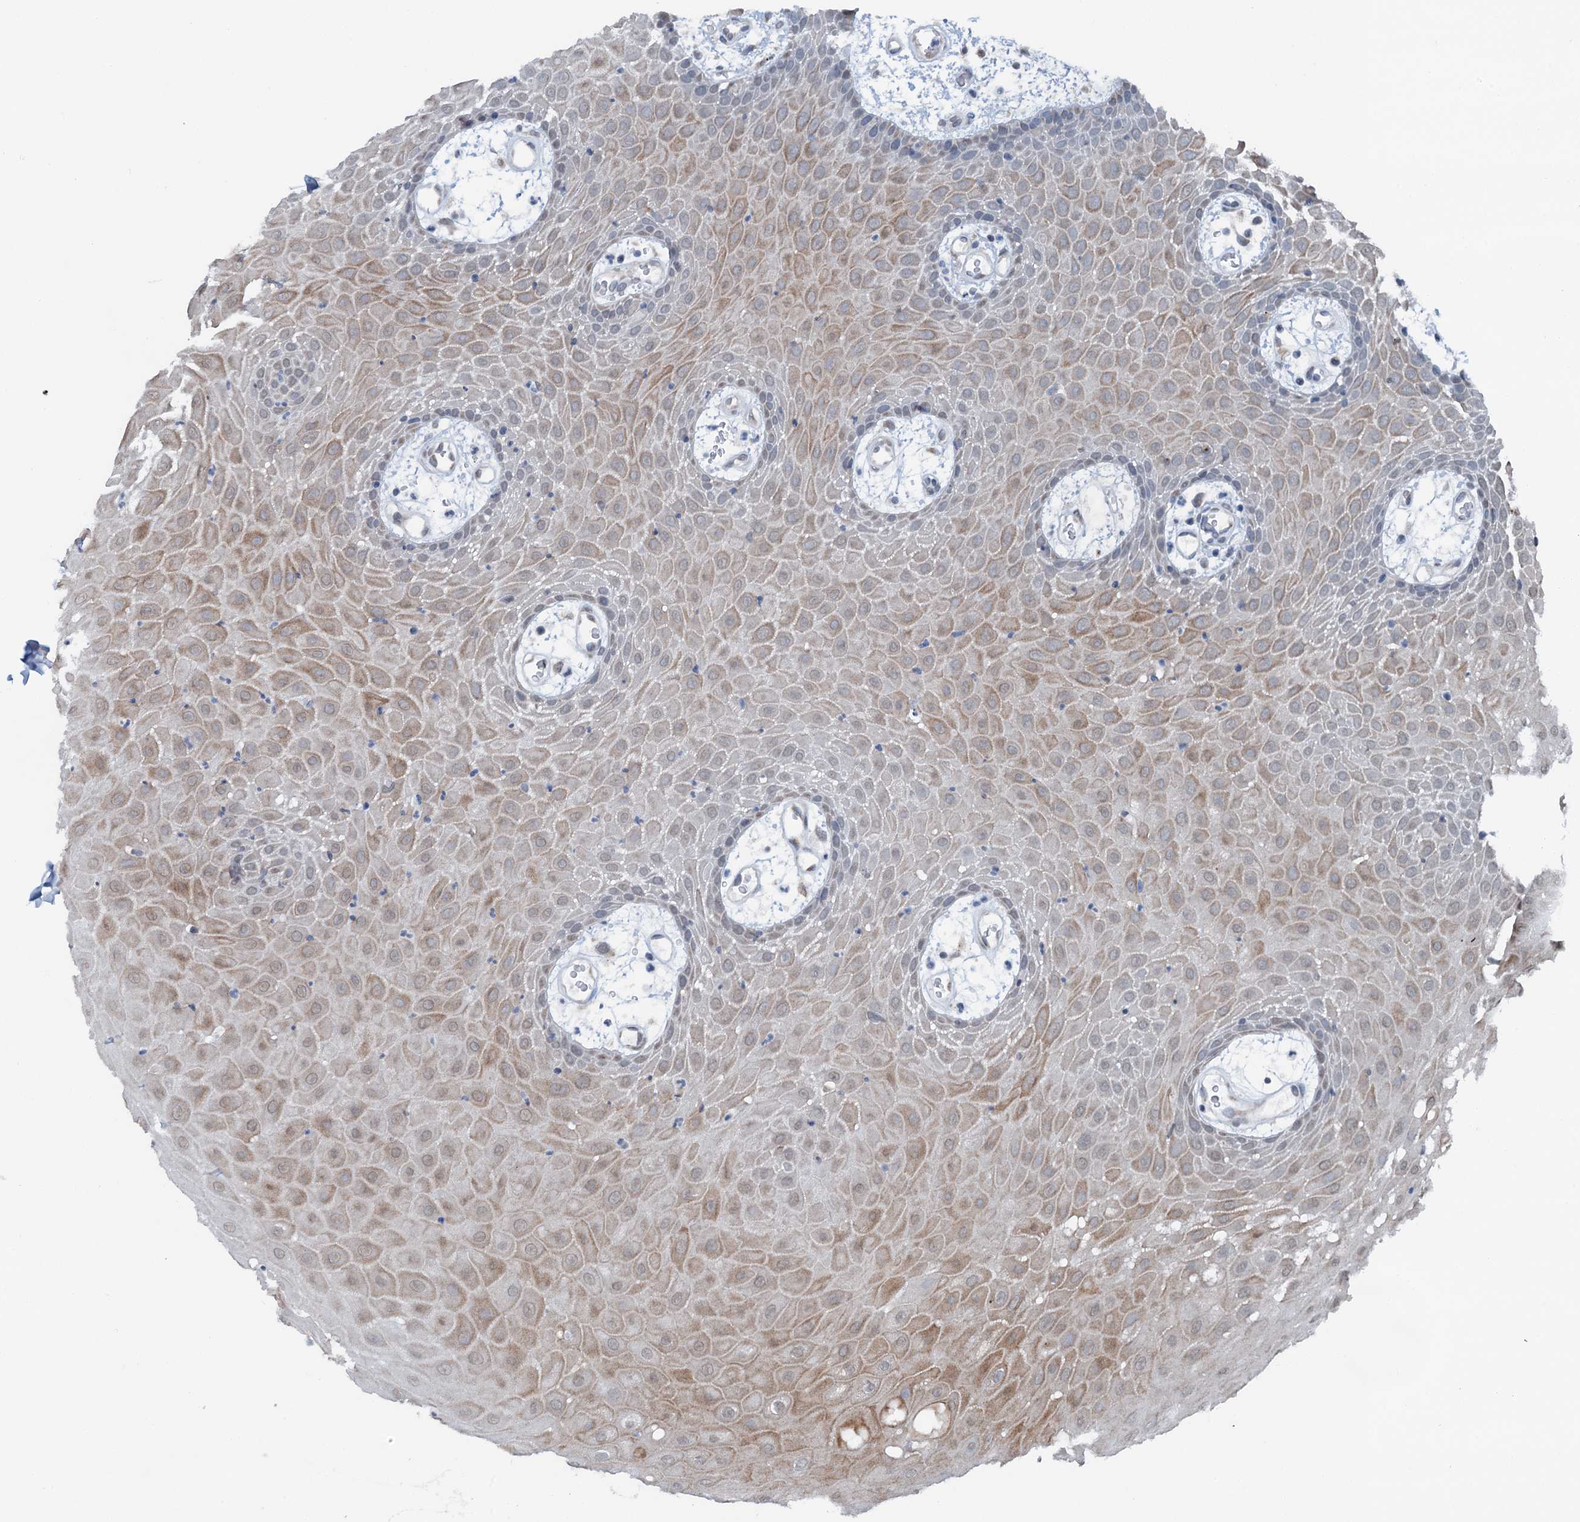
{"staining": {"intensity": "moderate", "quantity": "25%-75%", "location": "cytoplasmic/membranous"}, "tissue": "oral mucosa", "cell_type": "Squamous epithelial cells", "image_type": "normal", "snomed": [{"axis": "morphology", "description": "Normal tissue, NOS"}, {"axis": "topography", "description": "Skeletal muscle"}, {"axis": "topography", "description": "Oral tissue"}, {"axis": "topography", "description": "Salivary gland"}, {"axis": "topography", "description": "Peripheral nerve tissue"}], "caption": "Brown immunohistochemical staining in benign oral mucosa displays moderate cytoplasmic/membranous staining in approximately 25%-75% of squamous epithelial cells. Nuclei are stained in blue.", "gene": "SHLD1", "patient": {"sex": "male", "age": 54}}